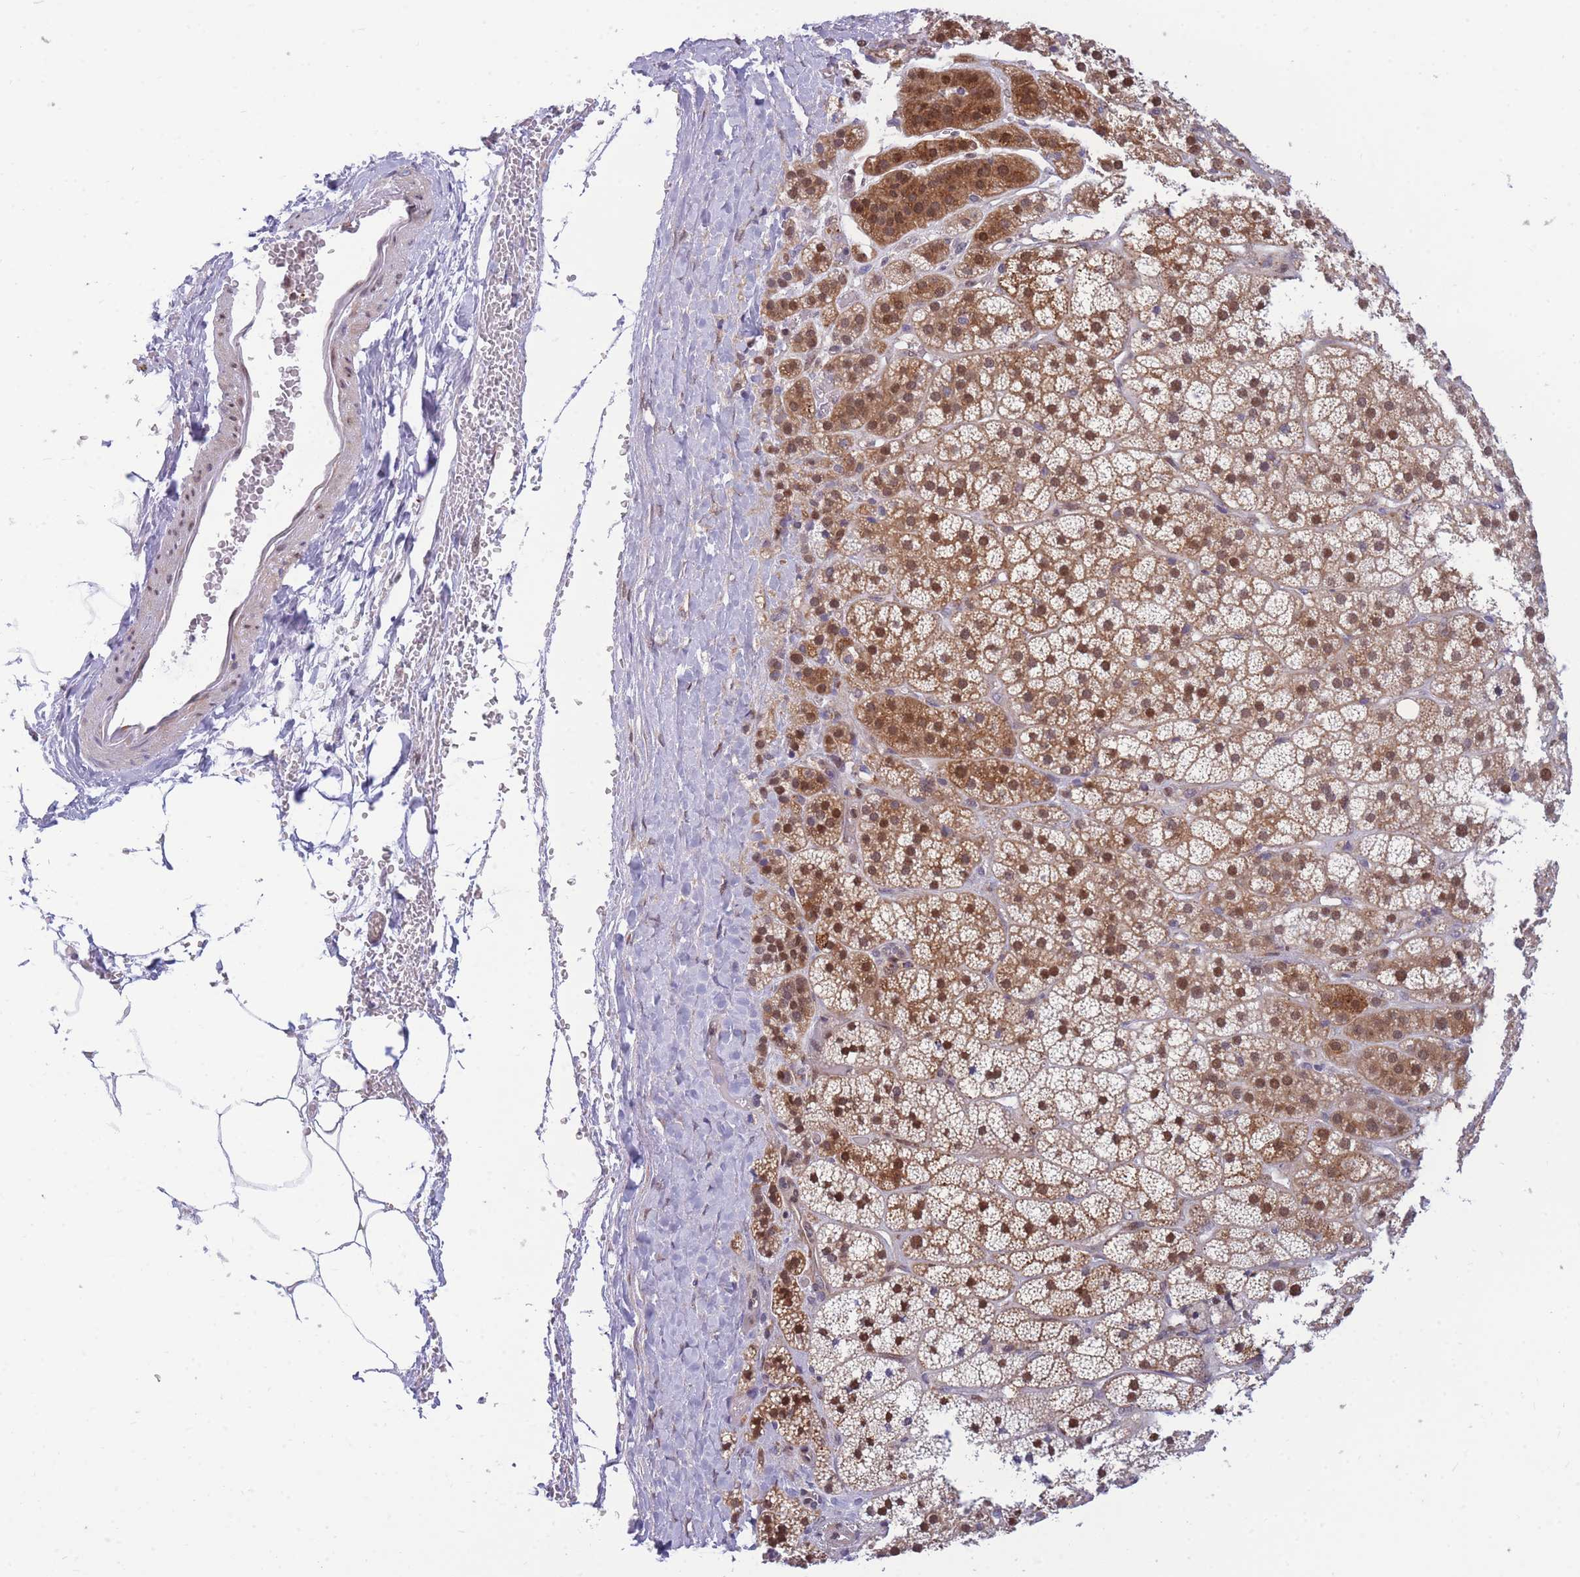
{"staining": {"intensity": "moderate", "quantity": ">75%", "location": "cytoplasmic/membranous,nuclear"}, "tissue": "adrenal gland", "cell_type": "Glandular cells", "image_type": "normal", "snomed": [{"axis": "morphology", "description": "Normal tissue, NOS"}, {"axis": "topography", "description": "Adrenal gland"}], "caption": "Immunohistochemistry (IHC) of unremarkable adrenal gland reveals medium levels of moderate cytoplasmic/membranous,nuclear expression in about >75% of glandular cells.", "gene": "CRACD", "patient": {"sex": "female", "age": 70}}